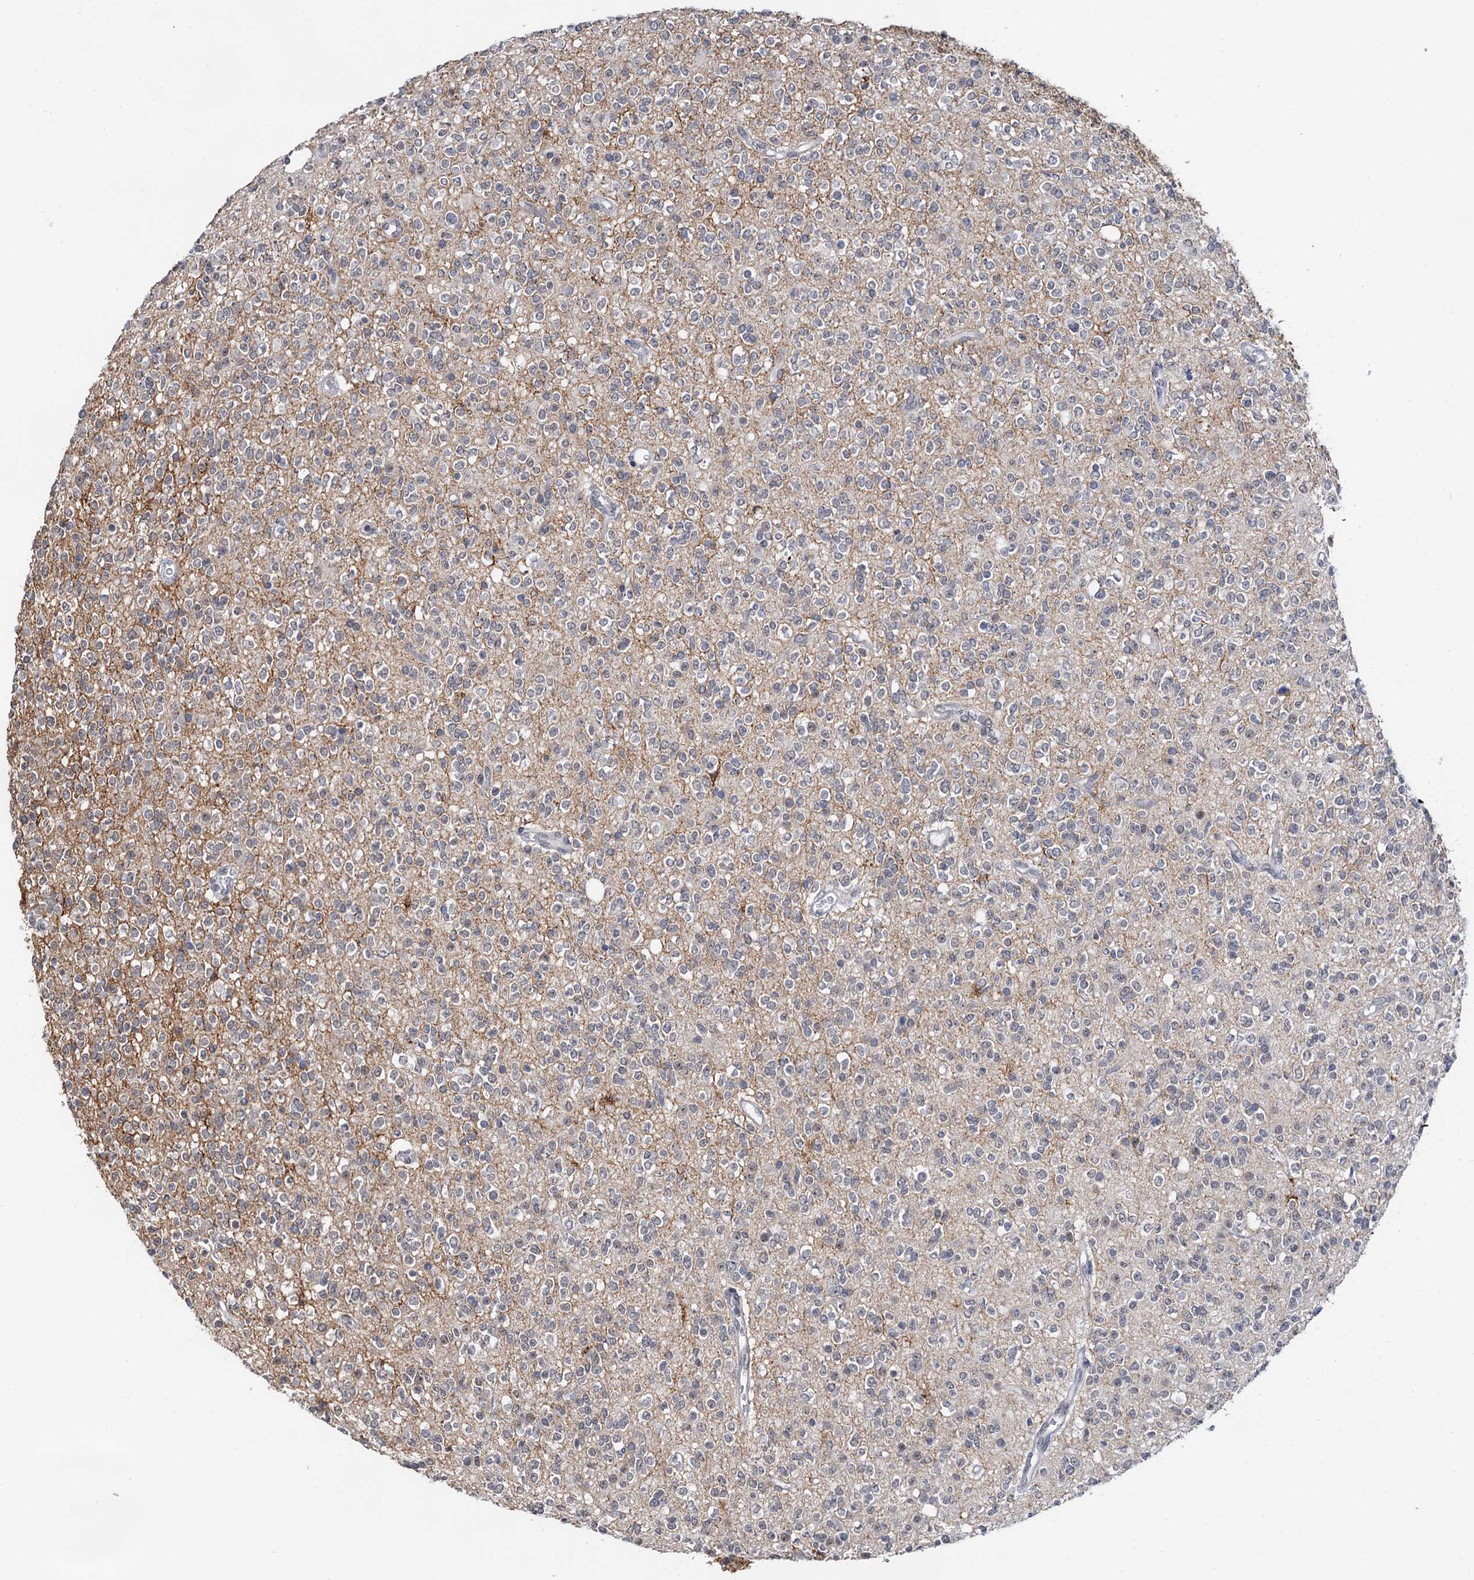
{"staining": {"intensity": "negative", "quantity": "none", "location": "none"}, "tissue": "glioma", "cell_type": "Tumor cells", "image_type": "cancer", "snomed": [{"axis": "morphology", "description": "Glioma, malignant, High grade"}, {"axis": "topography", "description": "Brain"}], "caption": "An immunohistochemistry histopathology image of glioma is shown. There is no staining in tumor cells of glioma. (Brightfield microscopy of DAB IHC at high magnification).", "gene": "NAT10", "patient": {"sex": "male", "age": 34}}